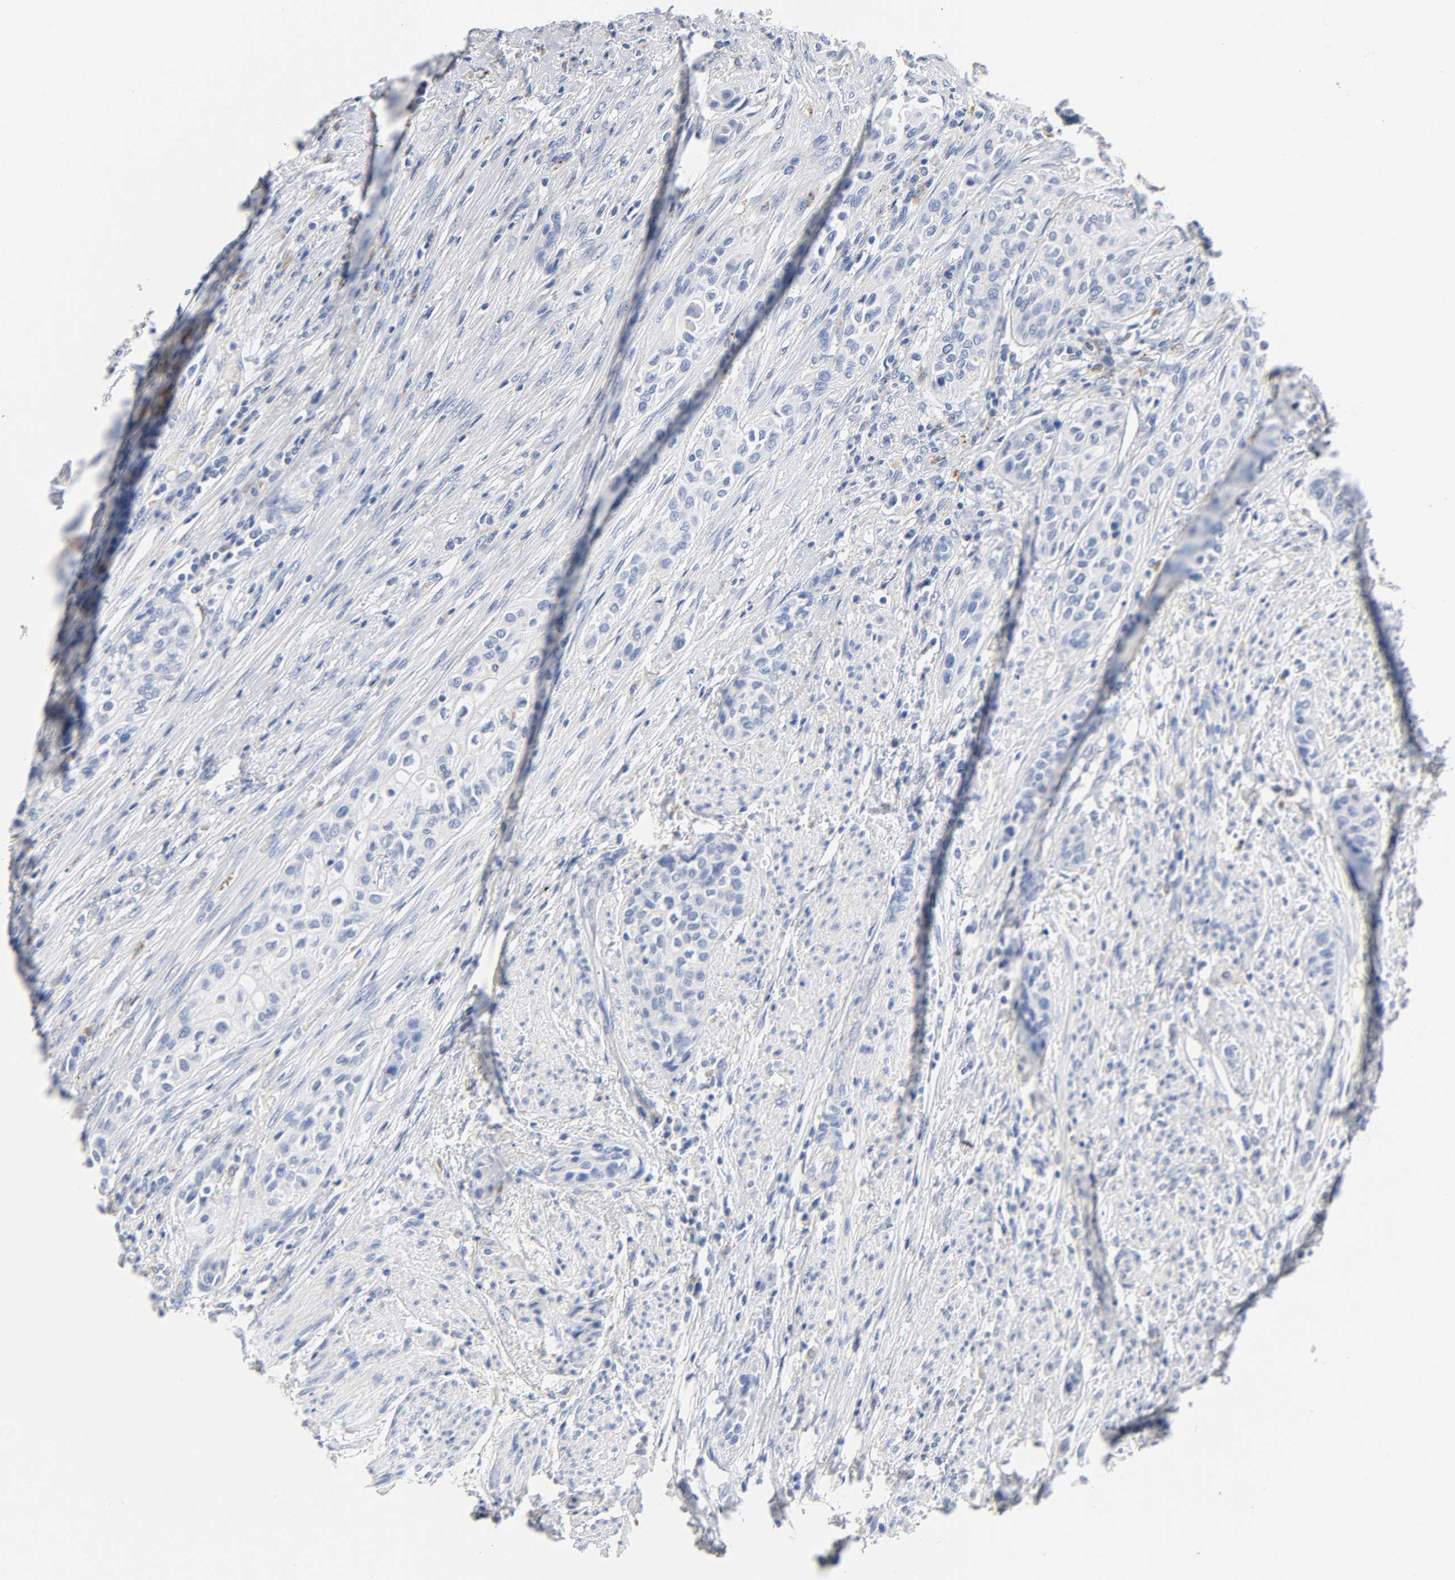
{"staining": {"intensity": "negative", "quantity": "none", "location": "none"}, "tissue": "urothelial cancer", "cell_type": "Tumor cells", "image_type": "cancer", "snomed": [{"axis": "morphology", "description": "Urothelial carcinoma, High grade"}, {"axis": "topography", "description": "Urinary bladder"}], "caption": "High magnification brightfield microscopy of urothelial carcinoma (high-grade) stained with DAB (3,3'-diaminobenzidine) (brown) and counterstained with hematoxylin (blue): tumor cells show no significant positivity.", "gene": "PLP1", "patient": {"sex": "male", "age": 74}}